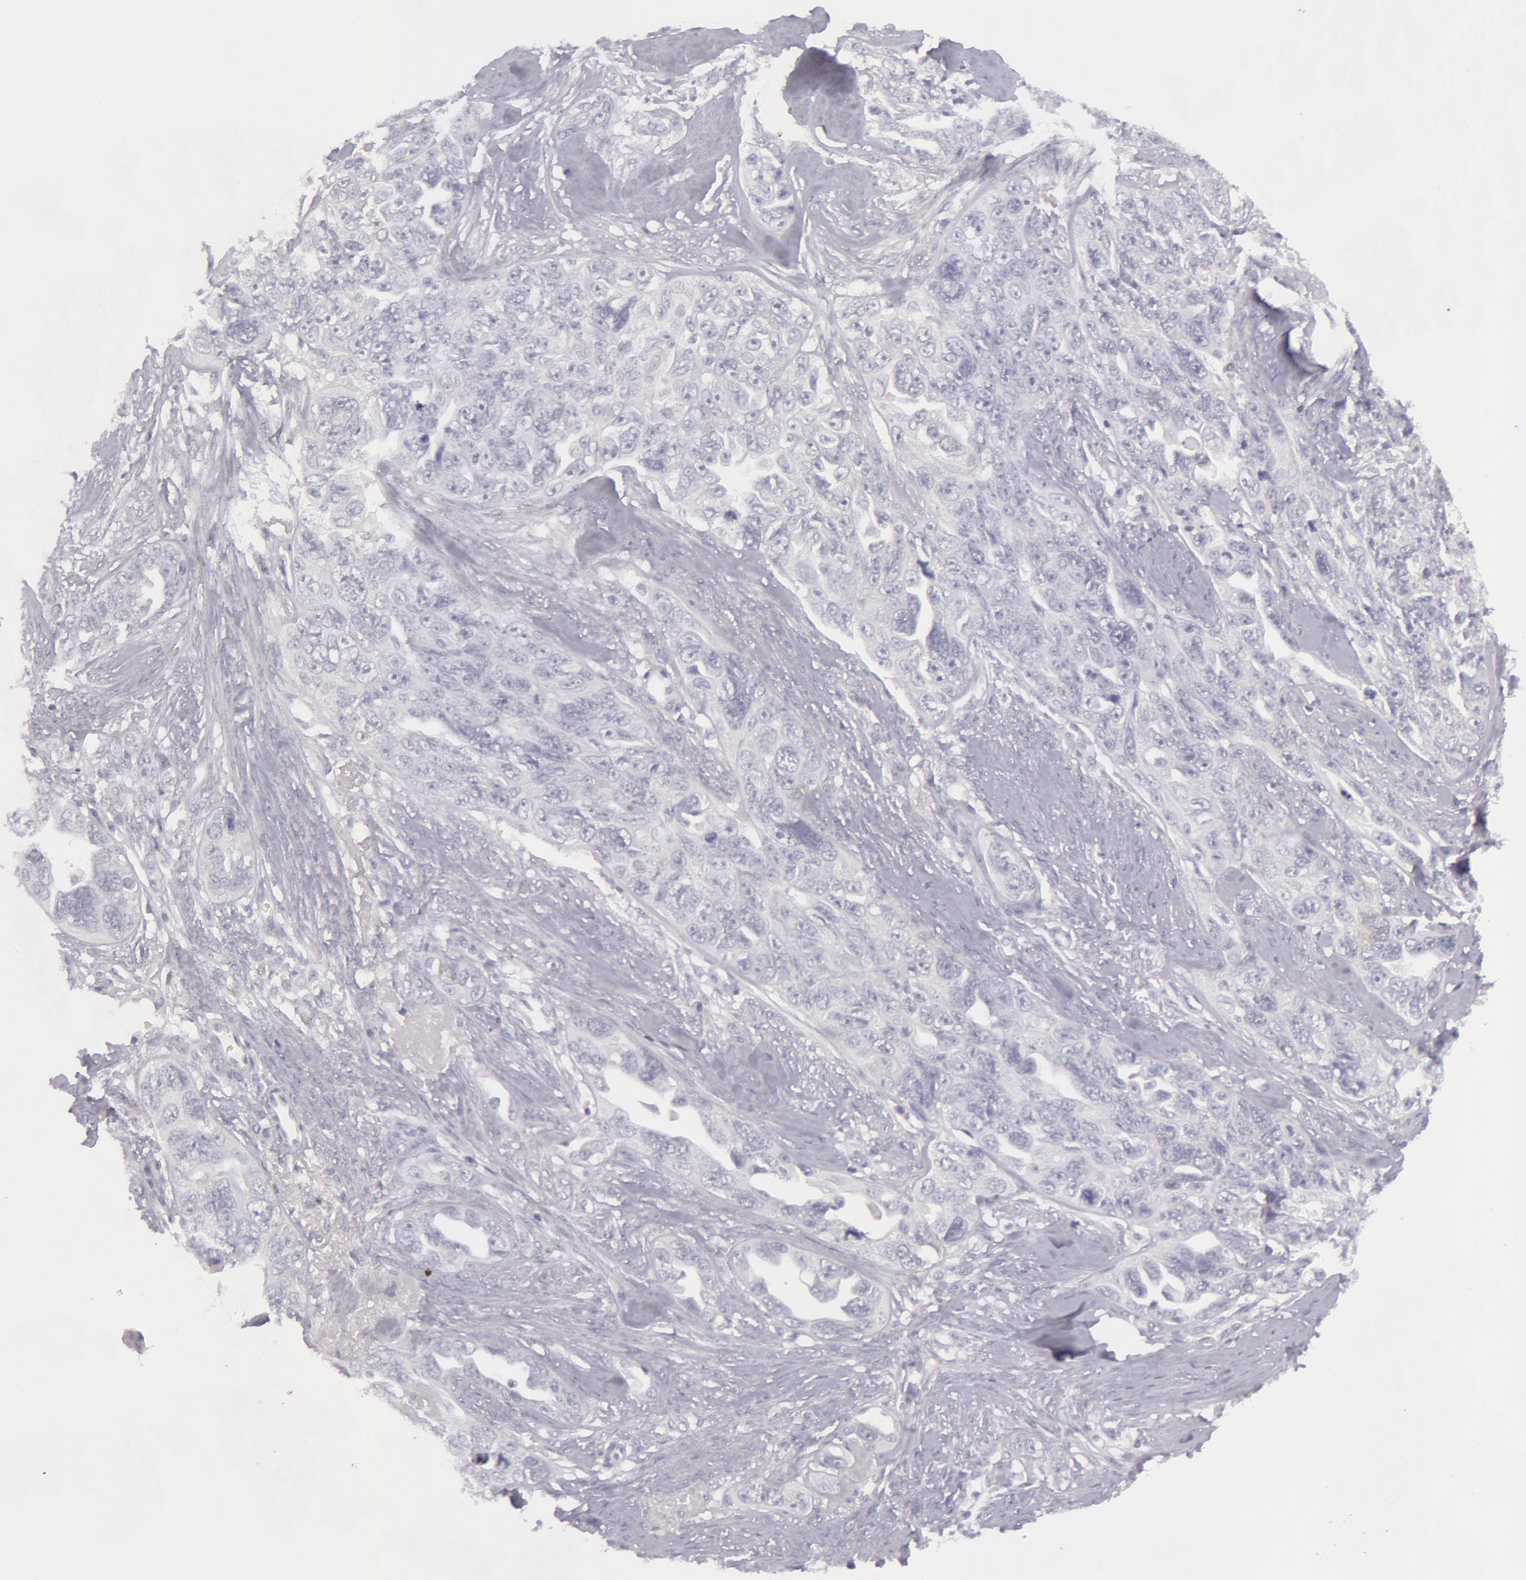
{"staining": {"intensity": "negative", "quantity": "none", "location": "none"}, "tissue": "ovarian cancer", "cell_type": "Tumor cells", "image_type": "cancer", "snomed": [{"axis": "morphology", "description": "Cystadenocarcinoma, serous, NOS"}, {"axis": "topography", "description": "Ovary"}], "caption": "Tumor cells are negative for protein expression in human ovarian cancer (serous cystadenocarcinoma). Brightfield microscopy of IHC stained with DAB (brown) and hematoxylin (blue), captured at high magnification.", "gene": "CKB", "patient": {"sex": "female", "age": 63}}